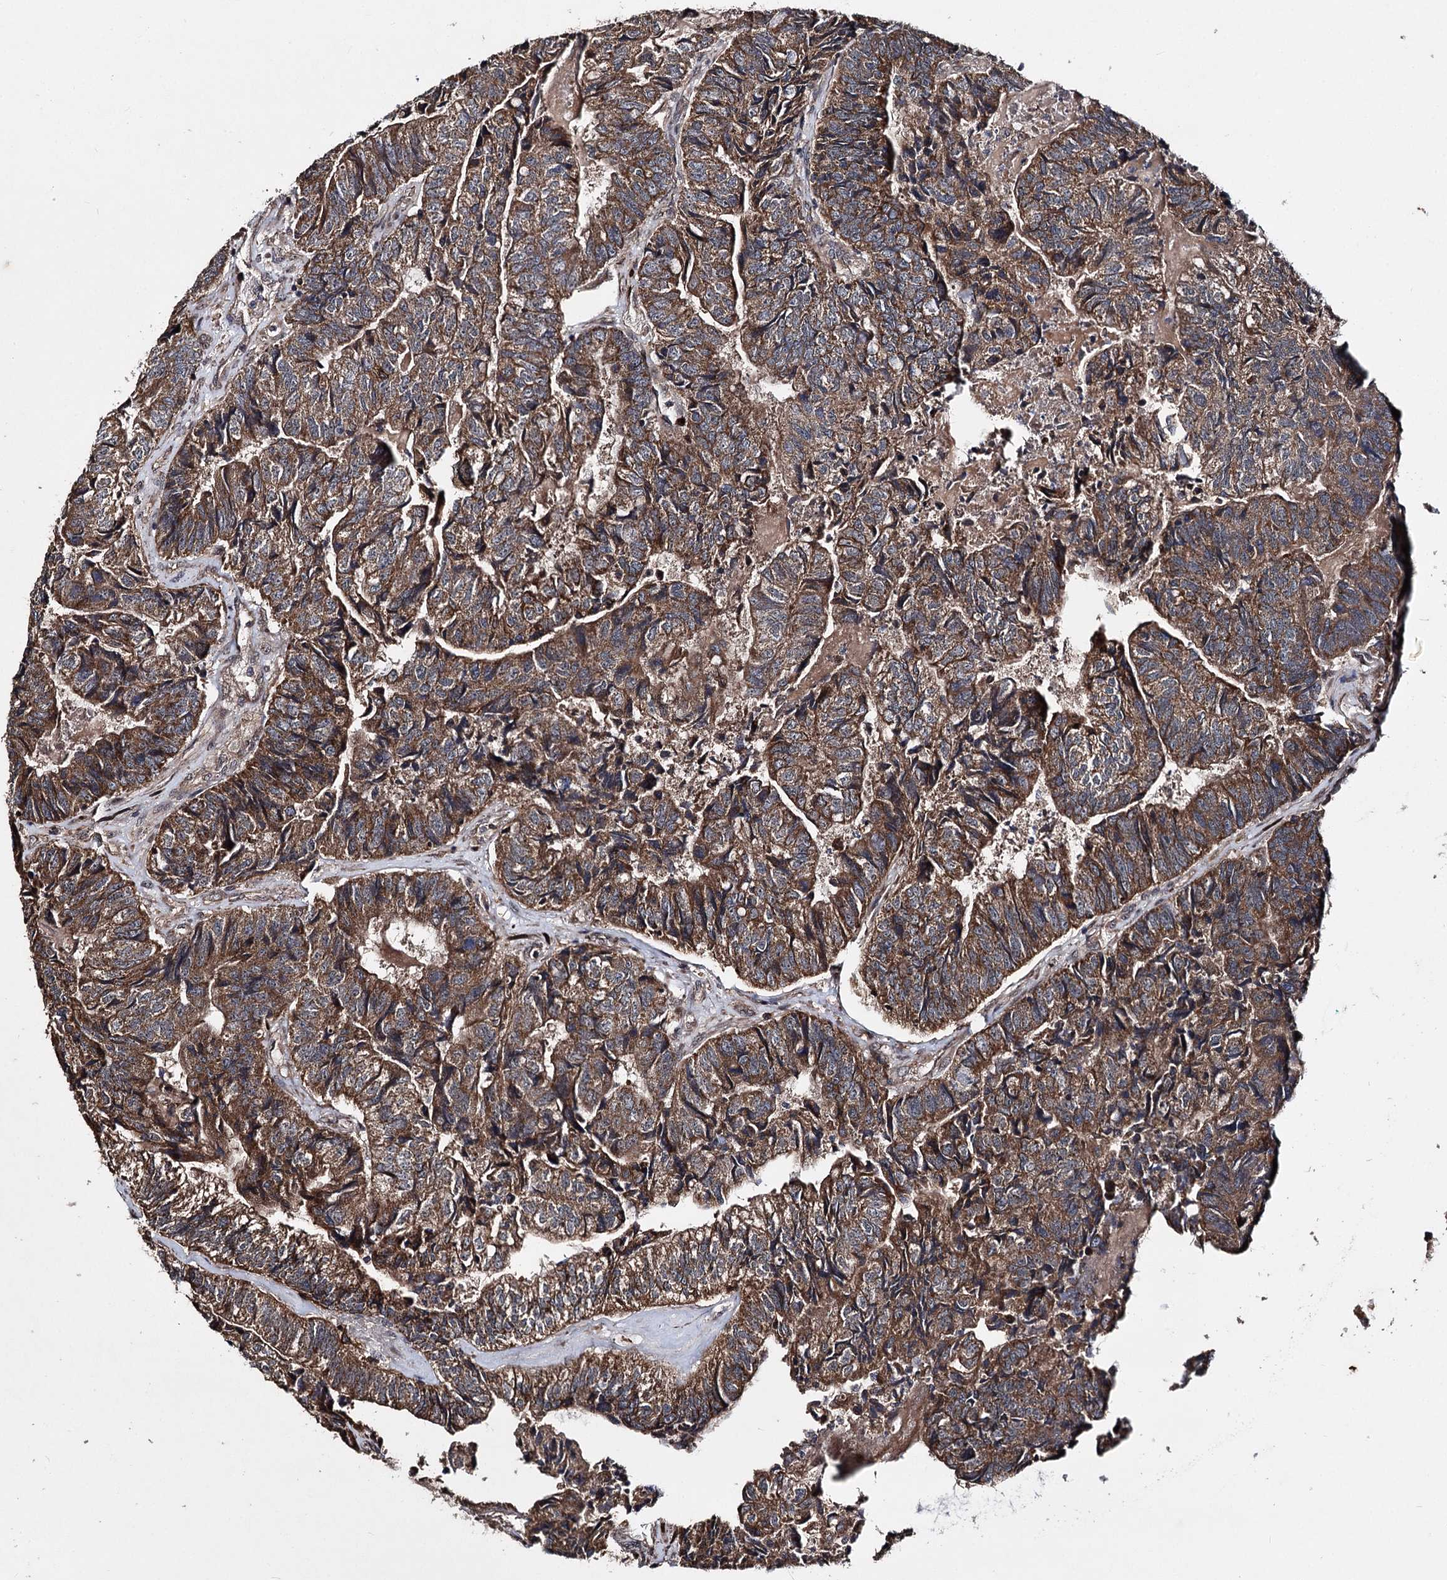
{"staining": {"intensity": "moderate", "quantity": ">75%", "location": "cytoplasmic/membranous"}, "tissue": "colorectal cancer", "cell_type": "Tumor cells", "image_type": "cancer", "snomed": [{"axis": "morphology", "description": "Adenocarcinoma, NOS"}, {"axis": "topography", "description": "Colon"}], "caption": "Human adenocarcinoma (colorectal) stained with a protein marker shows moderate staining in tumor cells.", "gene": "MINDY3", "patient": {"sex": "female", "age": 67}}